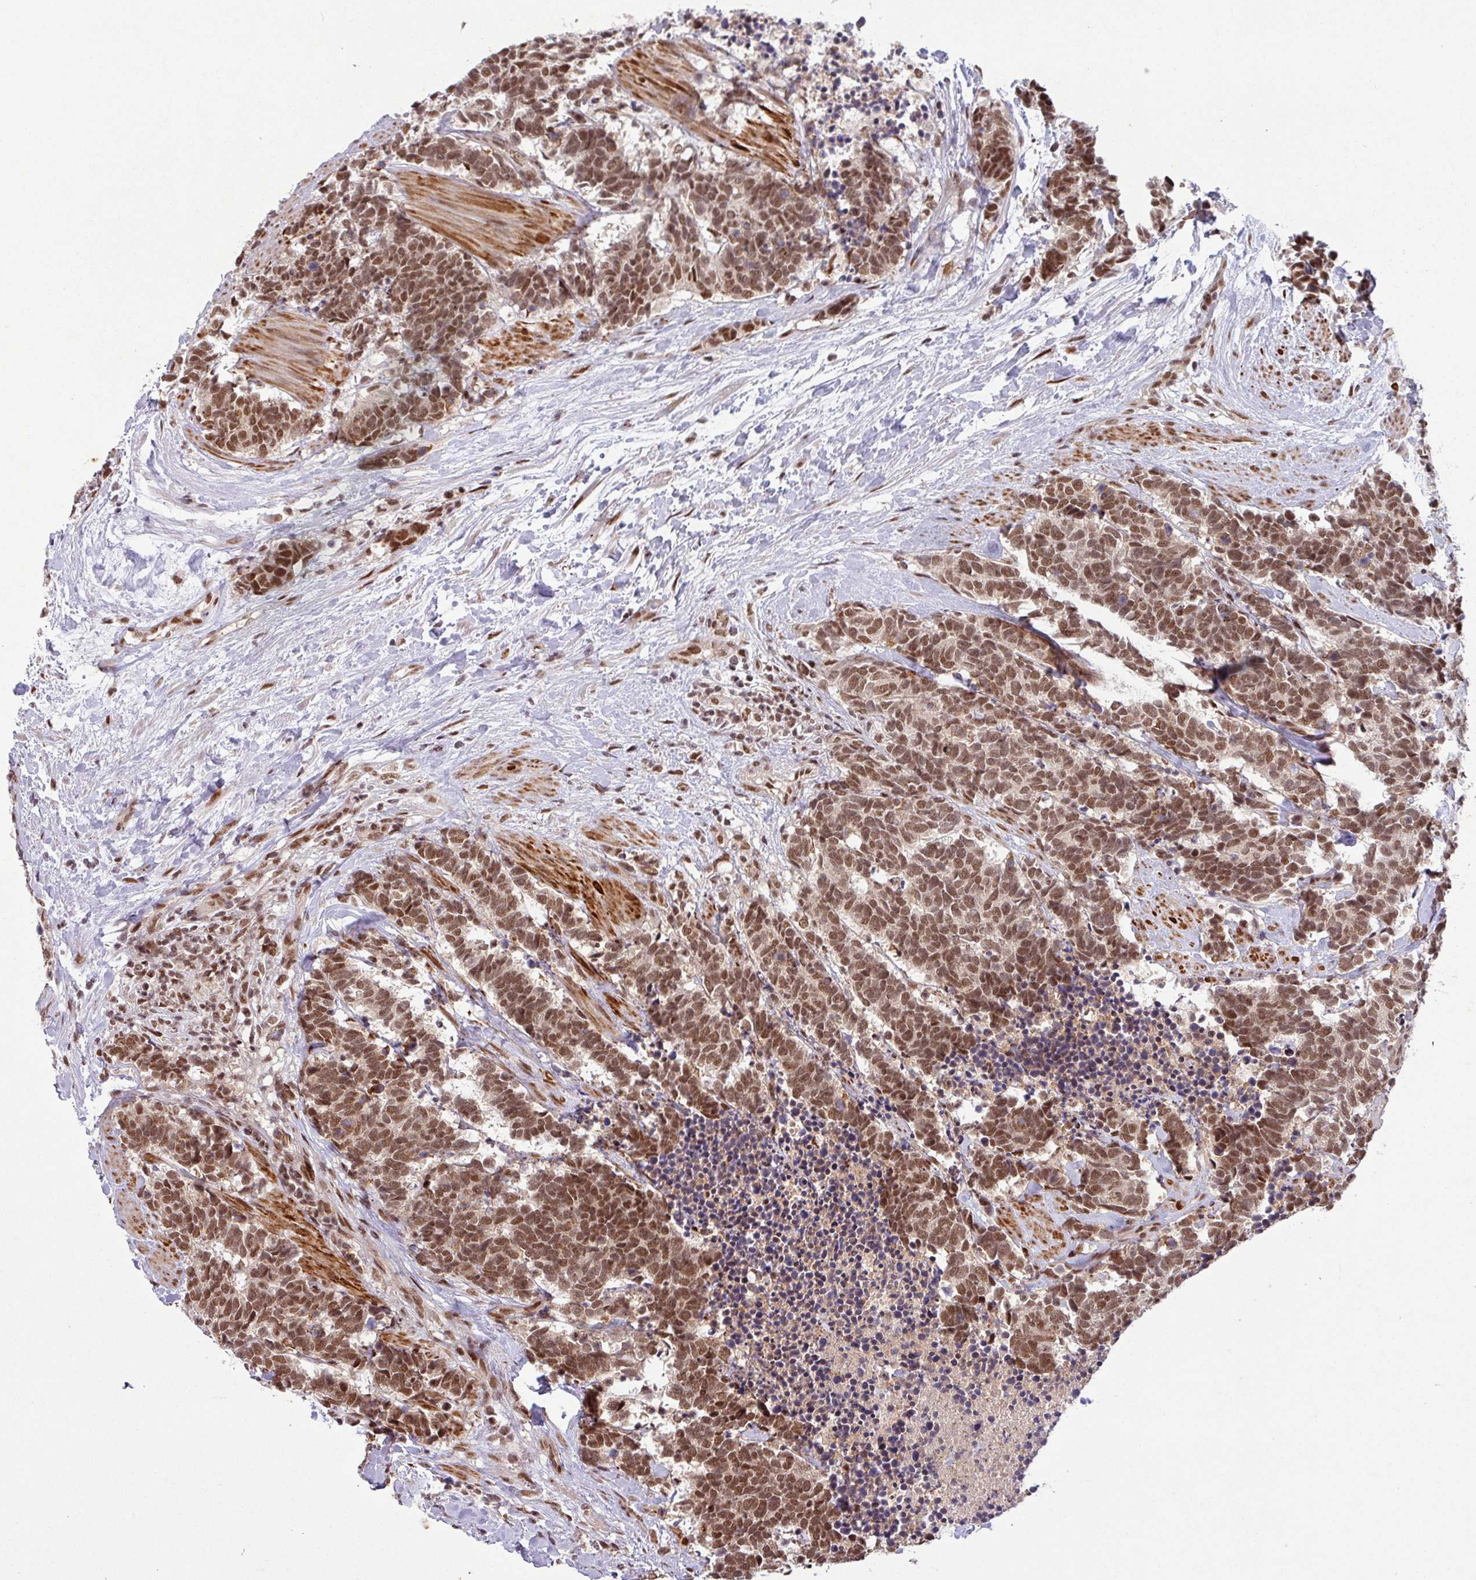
{"staining": {"intensity": "moderate", "quantity": ">75%", "location": "cytoplasmic/membranous,nuclear"}, "tissue": "carcinoid", "cell_type": "Tumor cells", "image_type": "cancer", "snomed": [{"axis": "morphology", "description": "Carcinoma, NOS"}, {"axis": "morphology", "description": "Carcinoid, malignant, NOS"}, {"axis": "topography", "description": "Prostate"}], "caption": "A medium amount of moderate cytoplasmic/membranous and nuclear staining is identified in approximately >75% of tumor cells in carcinoid tissue. The protein of interest is stained brown, and the nuclei are stained in blue (DAB IHC with brightfield microscopy, high magnification).", "gene": "SRSF2", "patient": {"sex": "male", "age": 57}}